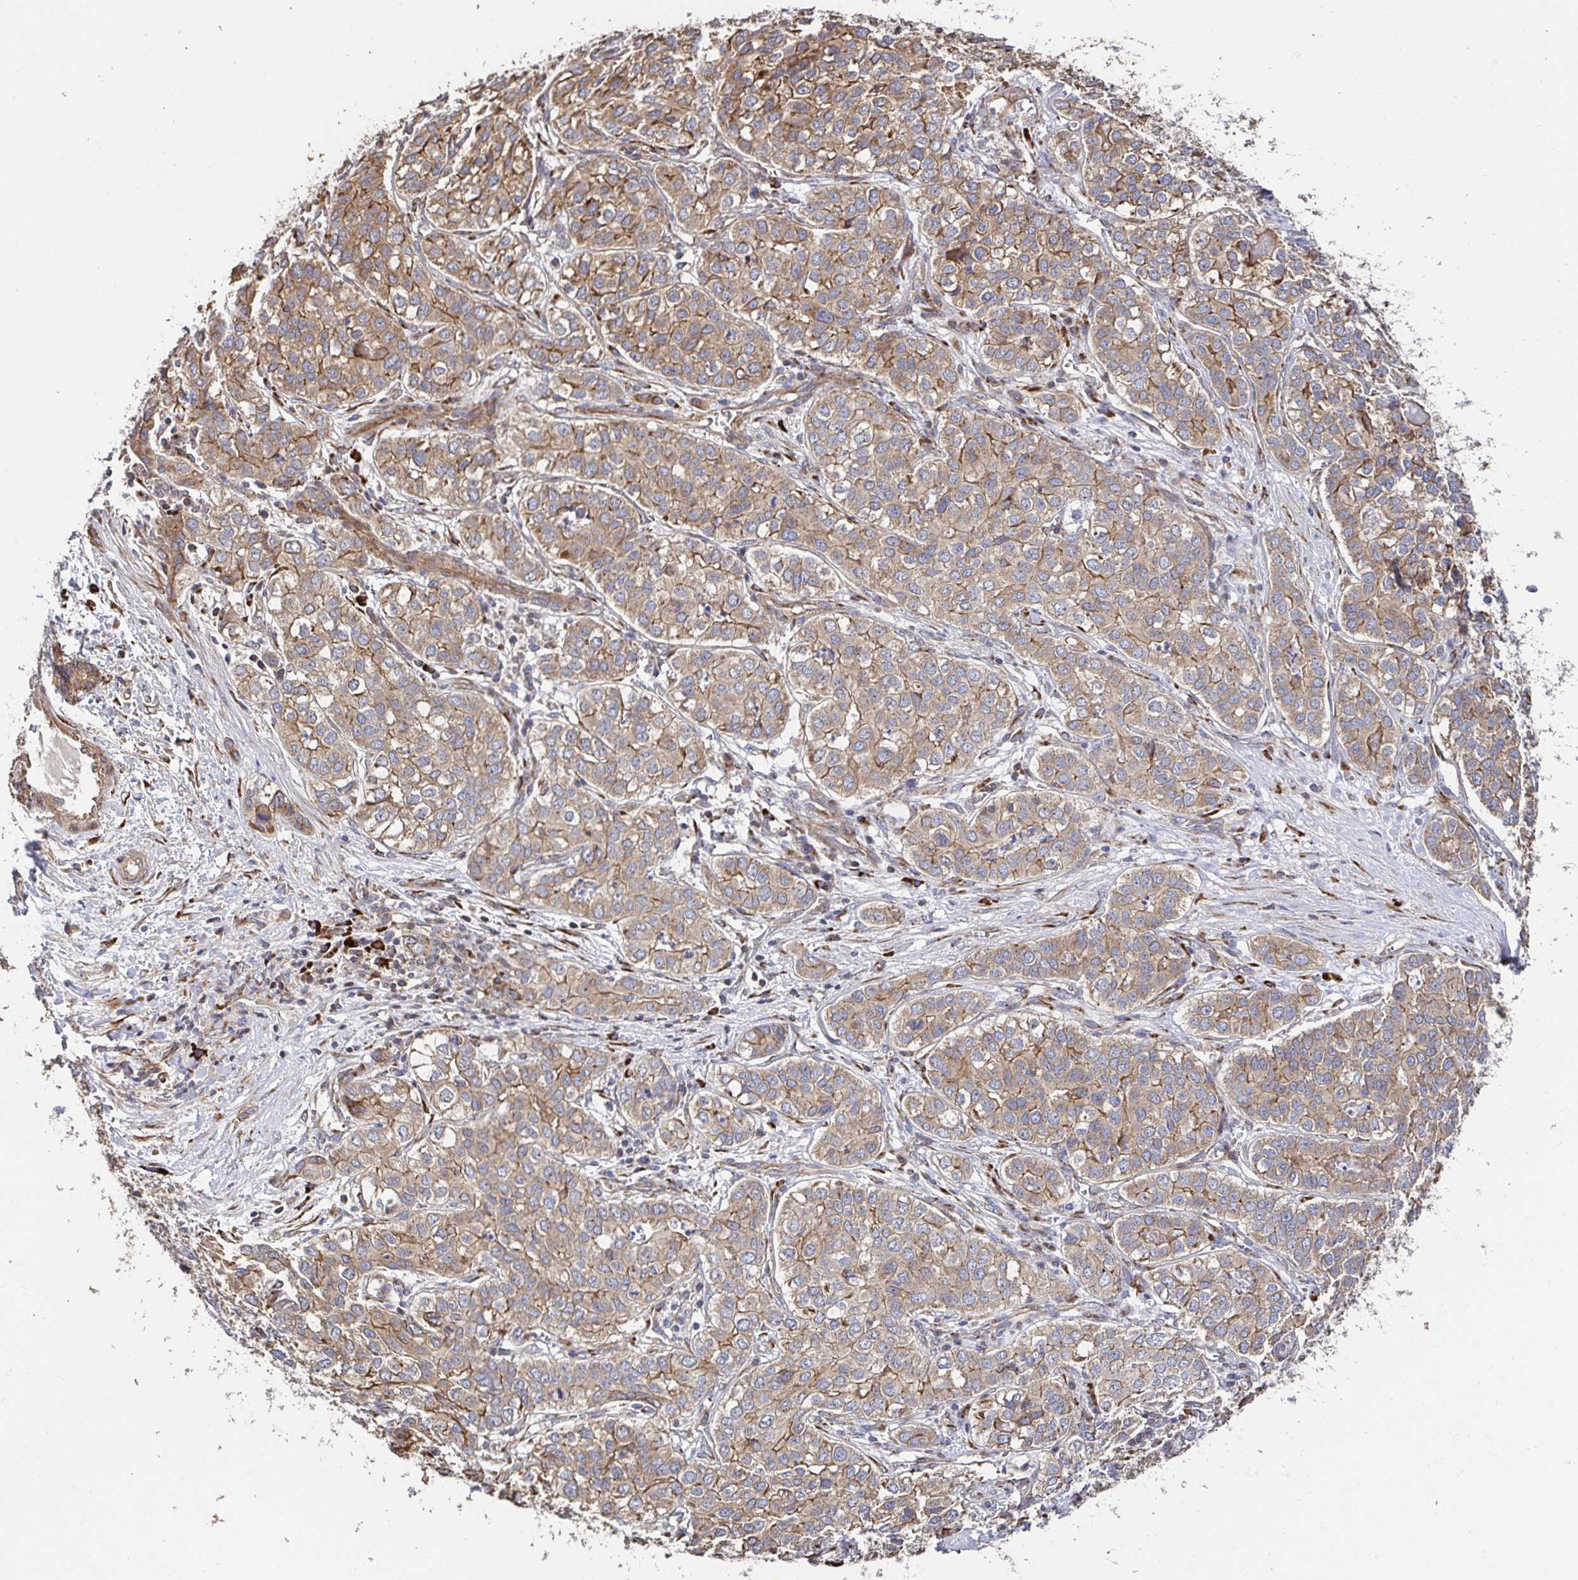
{"staining": {"intensity": "moderate", "quantity": ">75%", "location": "cytoplasmic/membranous"}, "tissue": "liver cancer", "cell_type": "Tumor cells", "image_type": "cancer", "snomed": [{"axis": "morphology", "description": "Cholangiocarcinoma"}, {"axis": "topography", "description": "Liver"}], "caption": "Cholangiocarcinoma (liver) stained with IHC exhibits moderate cytoplasmic/membranous staining in about >75% of tumor cells.", "gene": "APBB1", "patient": {"sex": "male", "age": 56}}